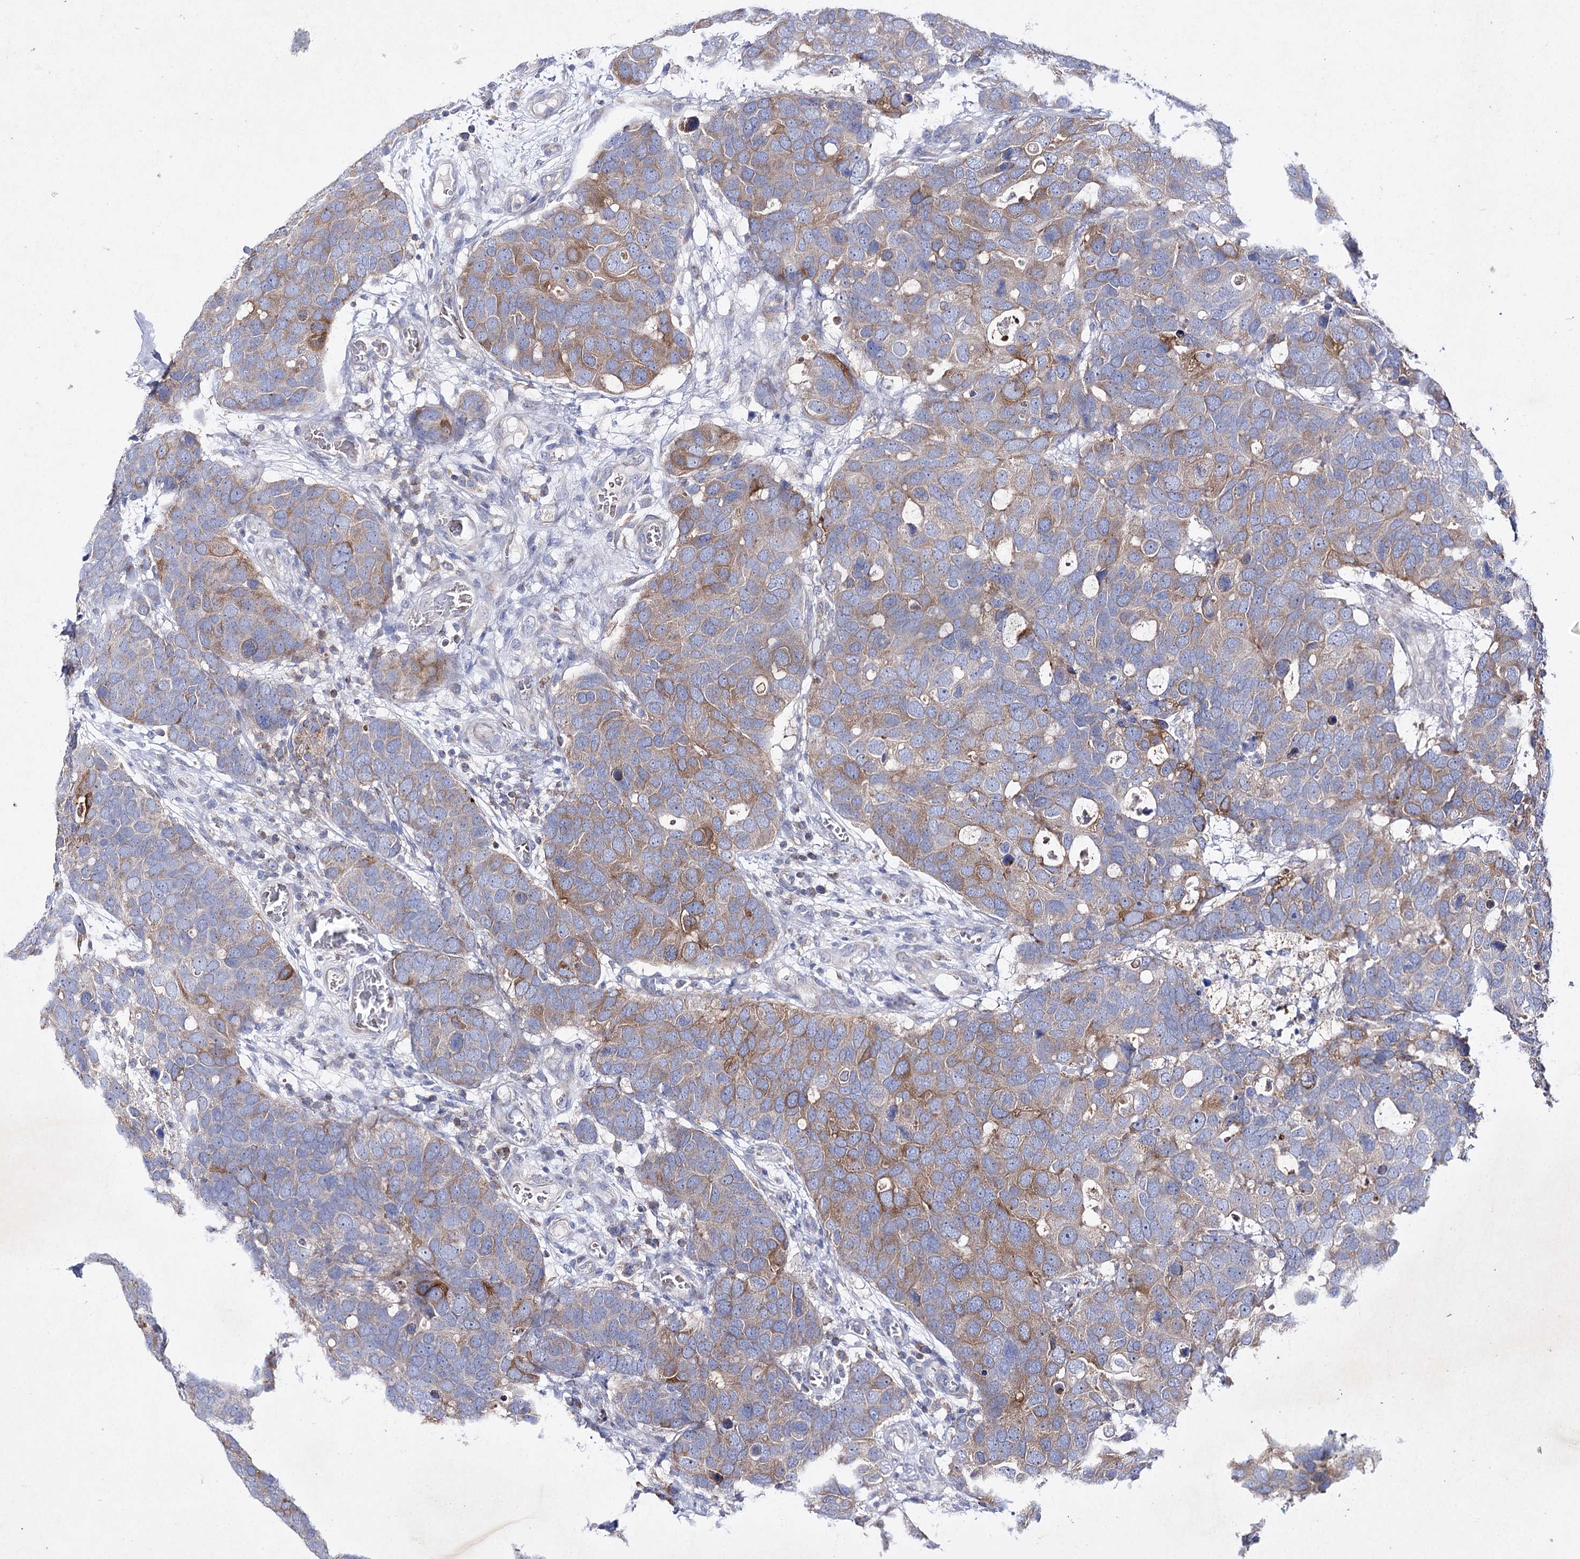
{"staining": {"intensity": "moderate", "quantity": "25%-75%", "location": "cytoplasmic/membranous"}, "tissue": "breast cancer", "cell_type": "Tumor cells", "image_type": "cancer", "snomed": [{"axis": "morphology", "description": "Duct carcinoma"}, {"axis": "topography", "description": "Breast"}], "caption": "Immunohistochemical staining of breast cancer (invasive ductal carcinoma) exhibits moderate cytoplasmic/membranous protein staining in about 25%-75% of tumor cells.", "gene": "COX15", "patient": {"sex": "female", "age": 83}}